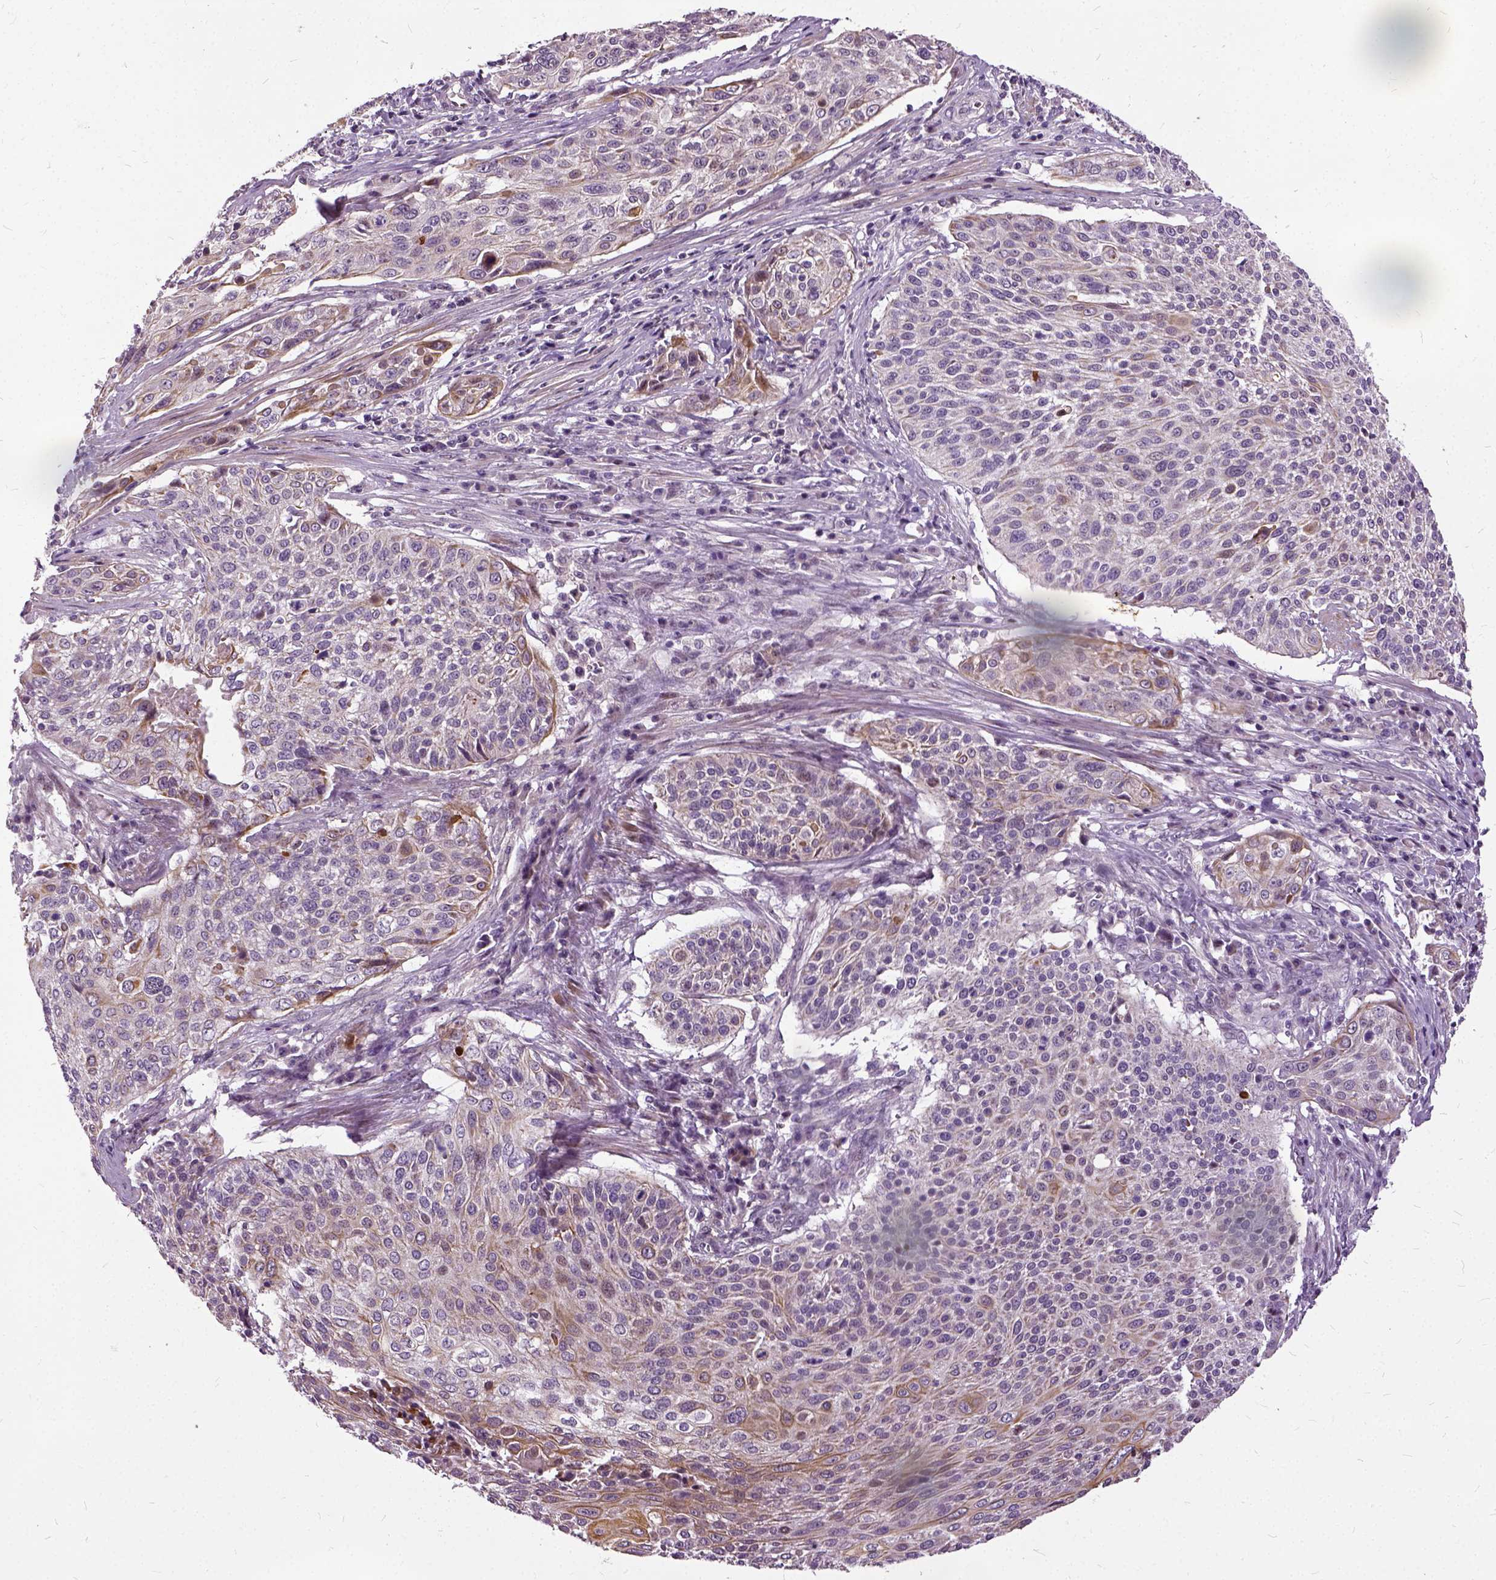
{"staining": {"intensity": "moderate", "quantity": "<25%", "location": "cytoplasmic/membranous"}, "tissue": "cervical cancer", "cell_type": "Tumor cells", "image_type": "cancer", "snomed": [{"axis": "morphology", "description": "Squamous cell carcinoma, NOS"}, {"axis": "topography", "description": "Cervix"}], "caption": "DAB immunohistochemical staining of cervical cancer (squamous cell carcinoma) shows moderate cytoplasmic/membranous protein positivity in about <25% of tumor cells.", "gene": "ILRUN", "patient": {"sex": "female", "age": 31}}